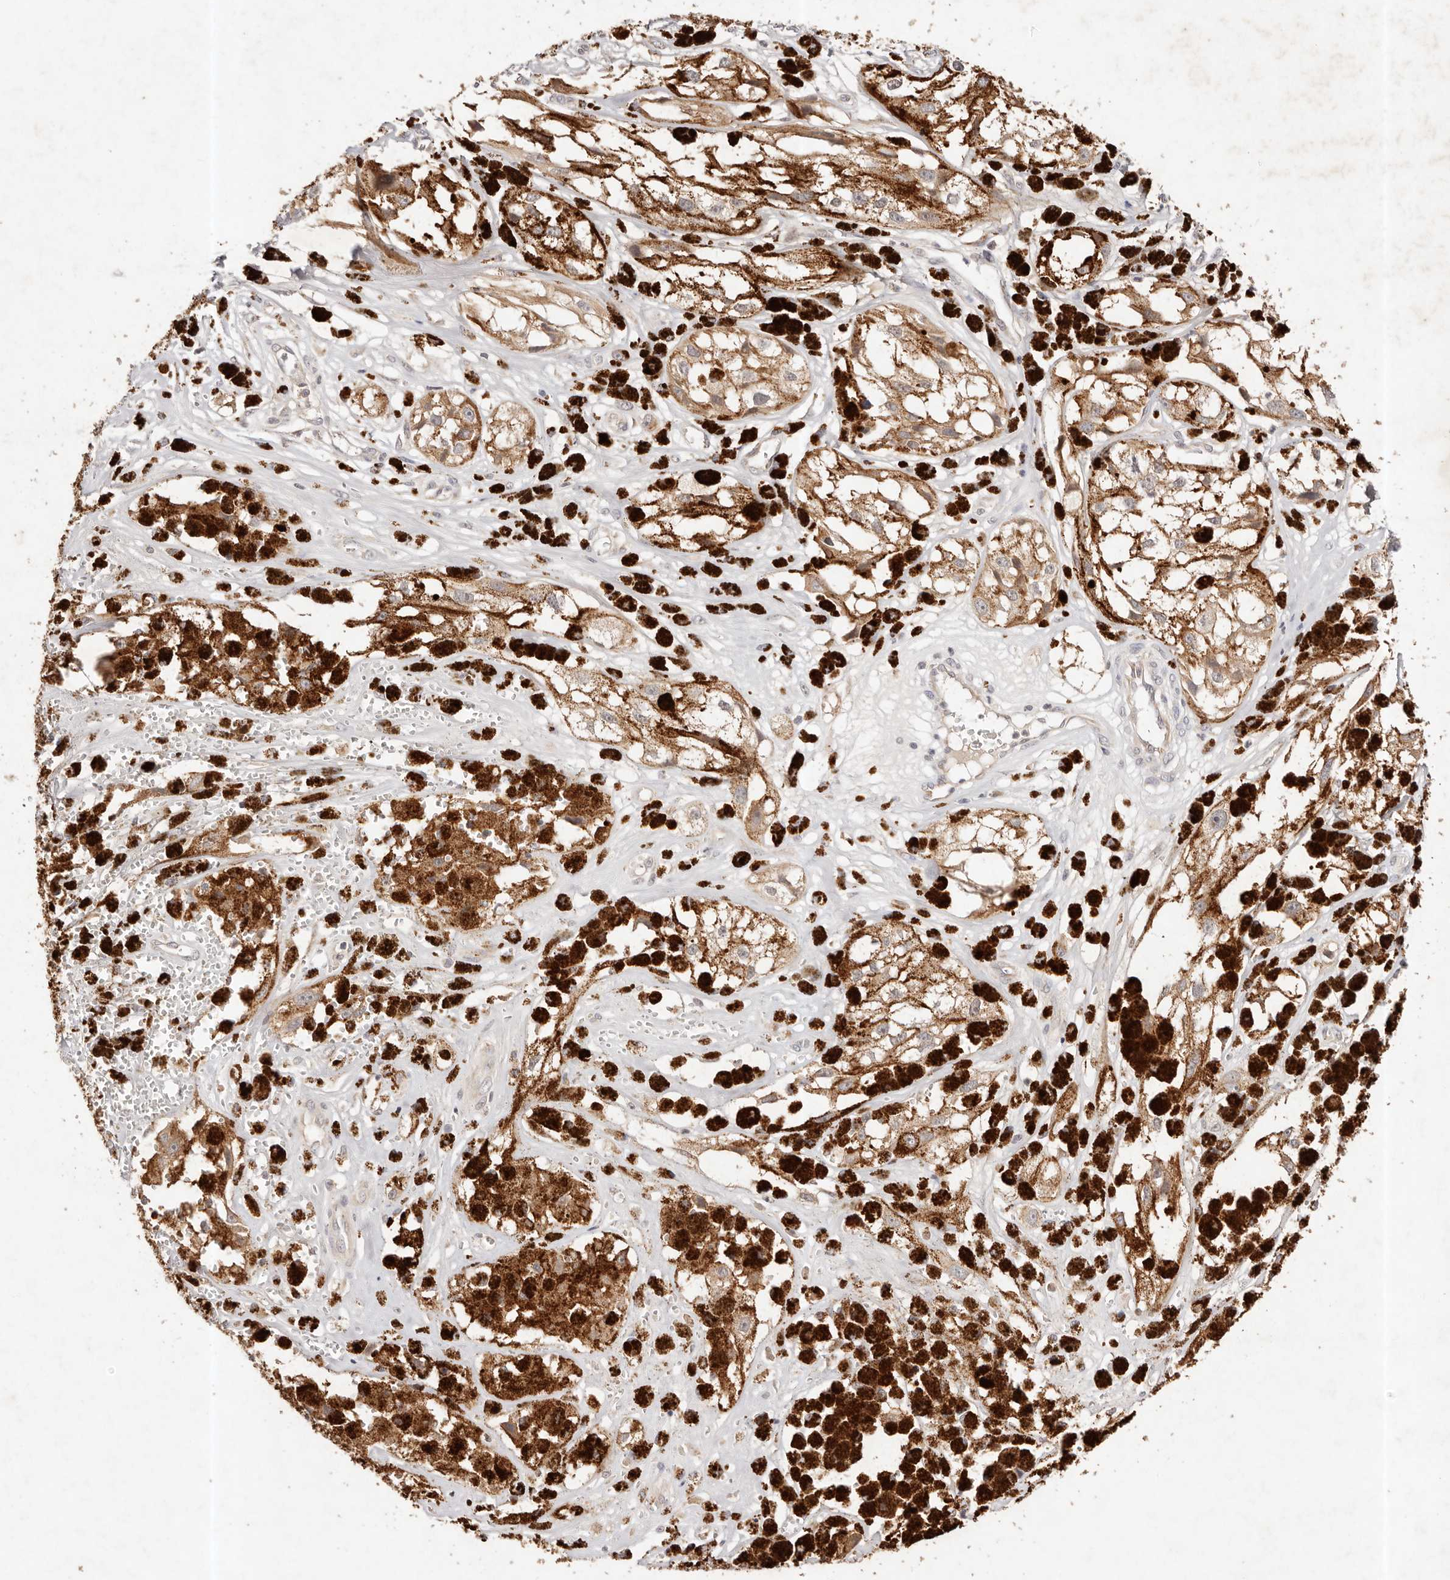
{"staining": {"intensity": "moderate", "quantity": ">75%", "location": "cytoplasmic/membranous"}, "tissue": "melanoma", "cell_type": "Tumor cells", "image_type": "cancer", "snomed": [{"axis": "morphology", "description": "Malignant melanoma, NOS"}, {"axis": "topography", "description": "Skin"}], "caption": "Protein staining of melanoma tissue exhibits moderate cytoplasmic/membranous staining in approximately >75% of tumor cells.", "gene": "CXADR", "patient": {"sex": "male", "age": 88}}